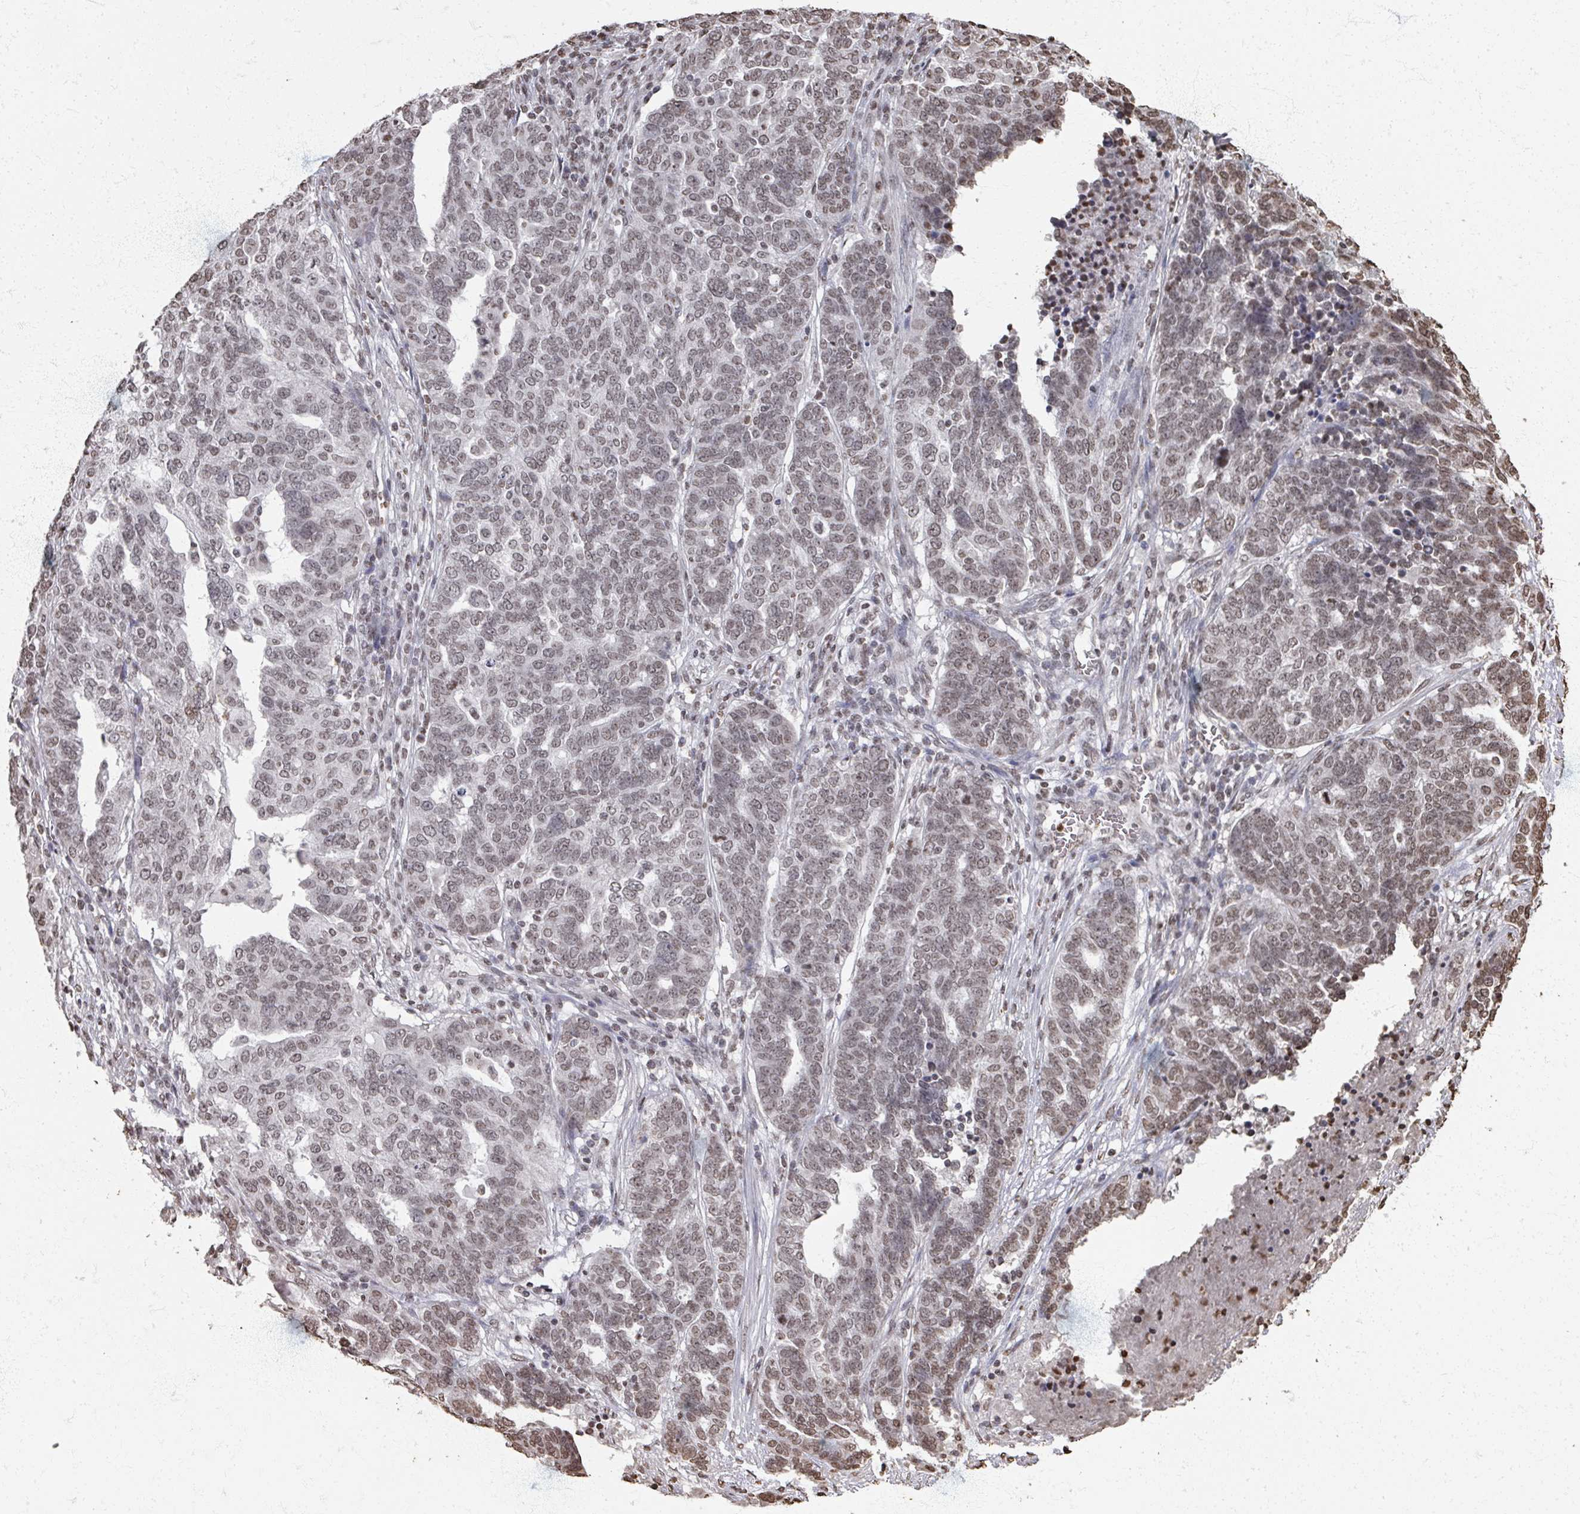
{"staining": {"intensity": "moderate", "quantity": ">75%", "location": "nuclear"}, "tissue": "ovarian cancer", "cell_type": "Tumor cells", "image_type": "cancer", "snomed": [{"axis": "morphology", "description": "Cystadenocarcinoma, serous, NOS"}, {"axis": "topography", "description": "Ovary"}], "caption": "Protein expression analysis of human ovarian cancer reveals moderate nuclear expression in approximately >75% of tumor cells.", "gene": "DCUN1D5", "patient": {"sex": "female", "age": 59}}